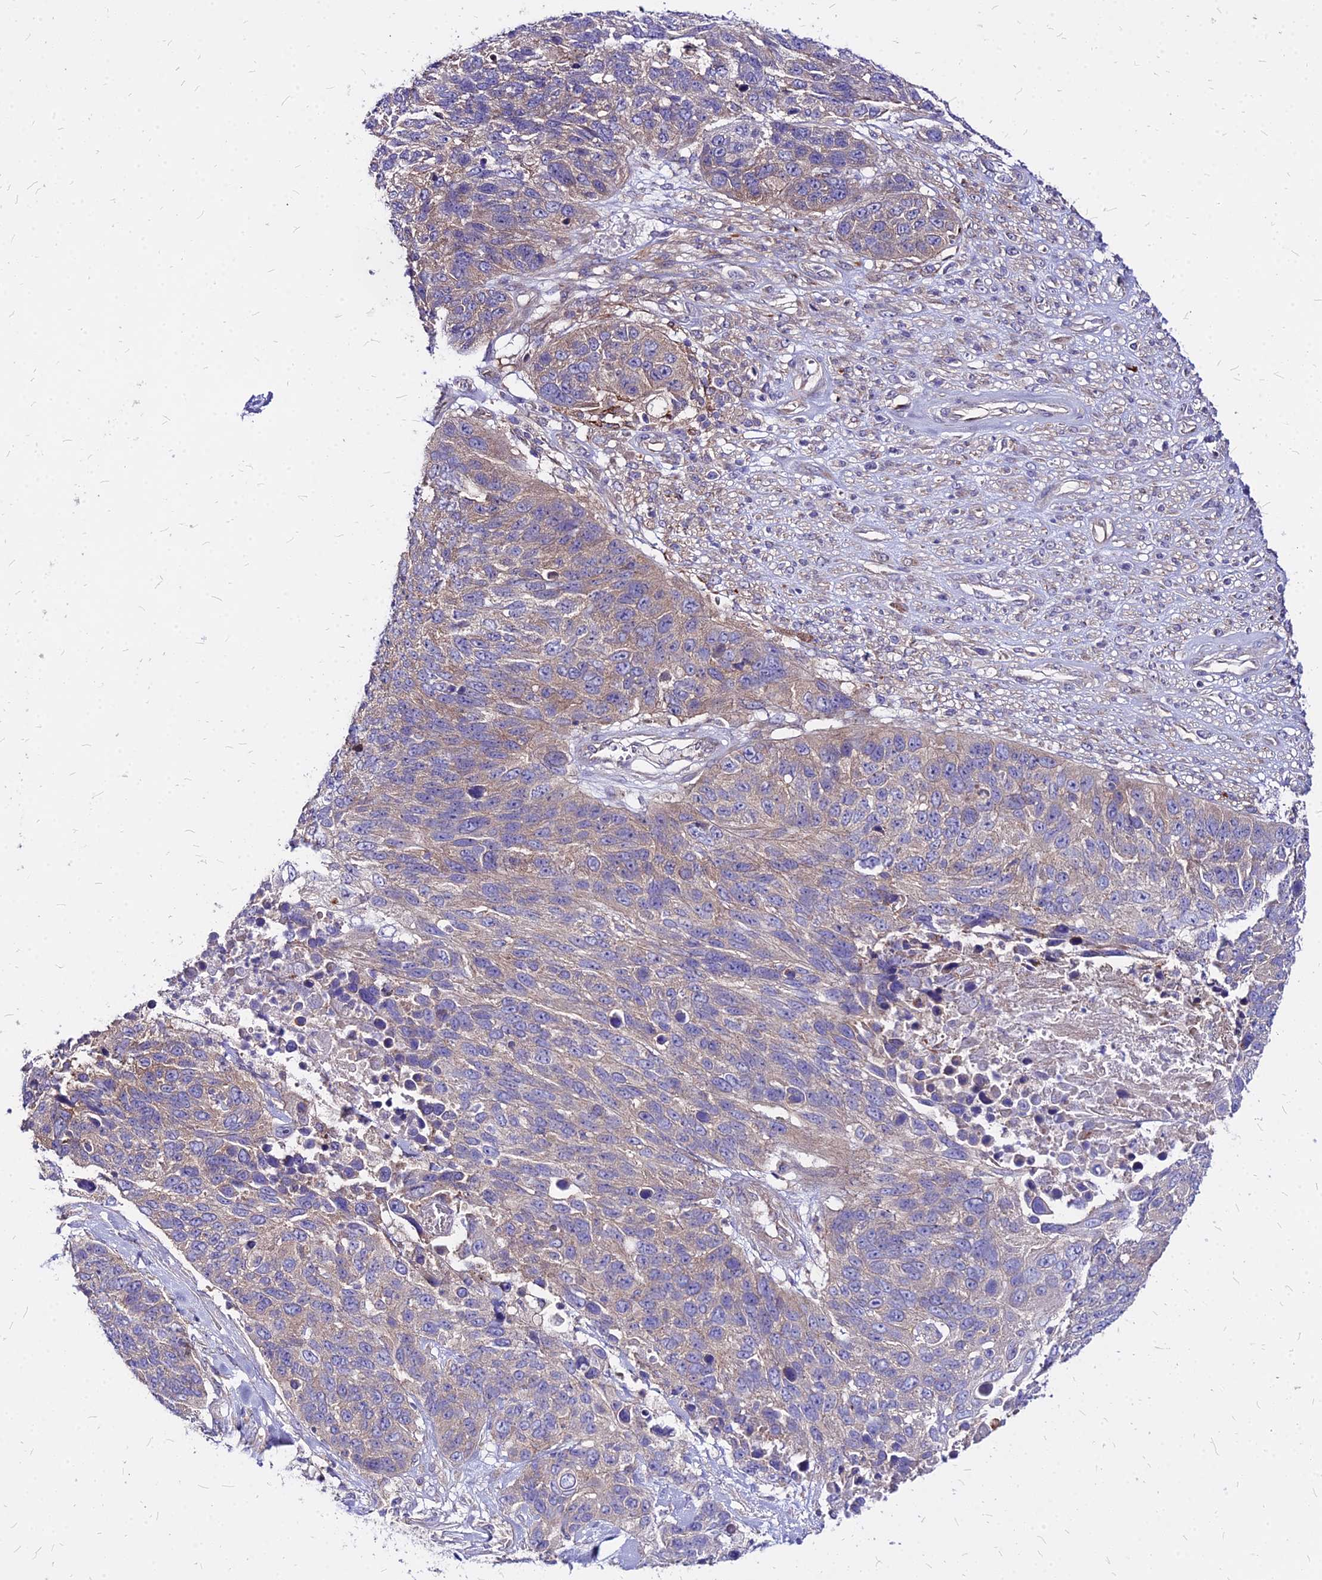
{"staining": {"intensity": "weak", "quantity": "<25%", "location": "cytoplasmic/membranous"}, "tissue": "lung cancer", "cell_type": "Tumor cells", "image_type": "cancer", "snomed": [{"axis": "morphology", "description": "Normal tissue, NOS"}, {"axis": "morphology", "description": "Squamous cell carcinoma, NOS"}, {"axis": "topography", "description": "Lymph node"}, {"axis": "topography", "description": "Lung"}], "caption": "The immunohistochemistry photomicrograph has no significant staining in tumor cells of squamous cell carcinoma (lung) tissue.", "gene": "COMMD10", "patient": {"sex": "male", "age": 66}}